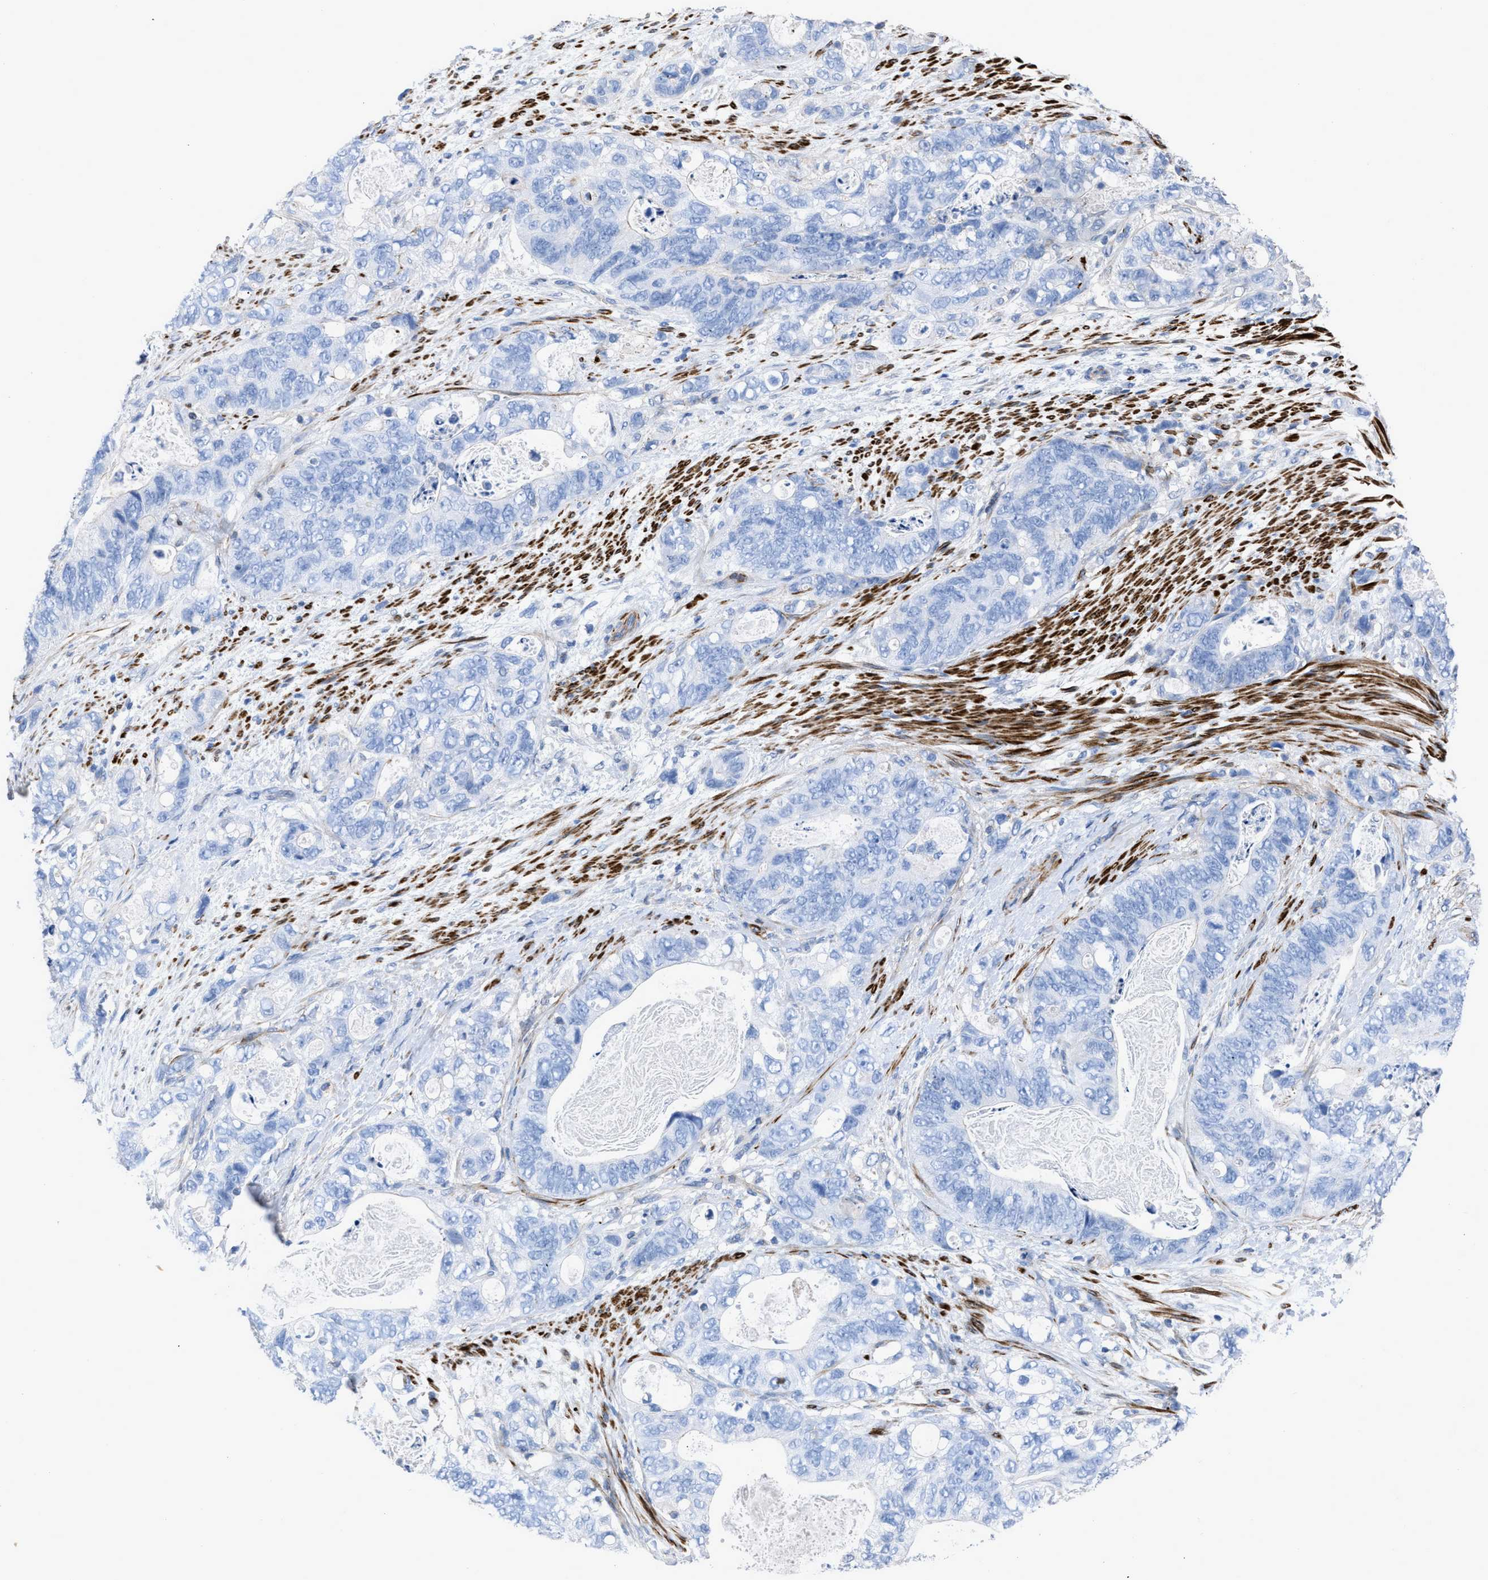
{"staining": {"intensity": "negative", "quantity": "none", "location": "none"}, "tissue": "stomach cancer", "cell_type": "Tumor cells", "image_type": "cancer", "snomed": [{"axis": "morphology", "description": "Normal tissue, NOS"}, {"axis": "morphology", "description": "Adenocarcinoma, NOS"}, {"axis": "topography", "description": "Stomach"}], "caption": "The photomicrograph shows no significant positivity in tumor cells of stomach cancer (adenocarcinoma). Brightfield microscopy of immunohistochemistry stained with DAB (brown) and hematoxylin (blue), captured at high magnification.", "gene": "PRMT2", "patient": {"sex": "female", "age": 89}}